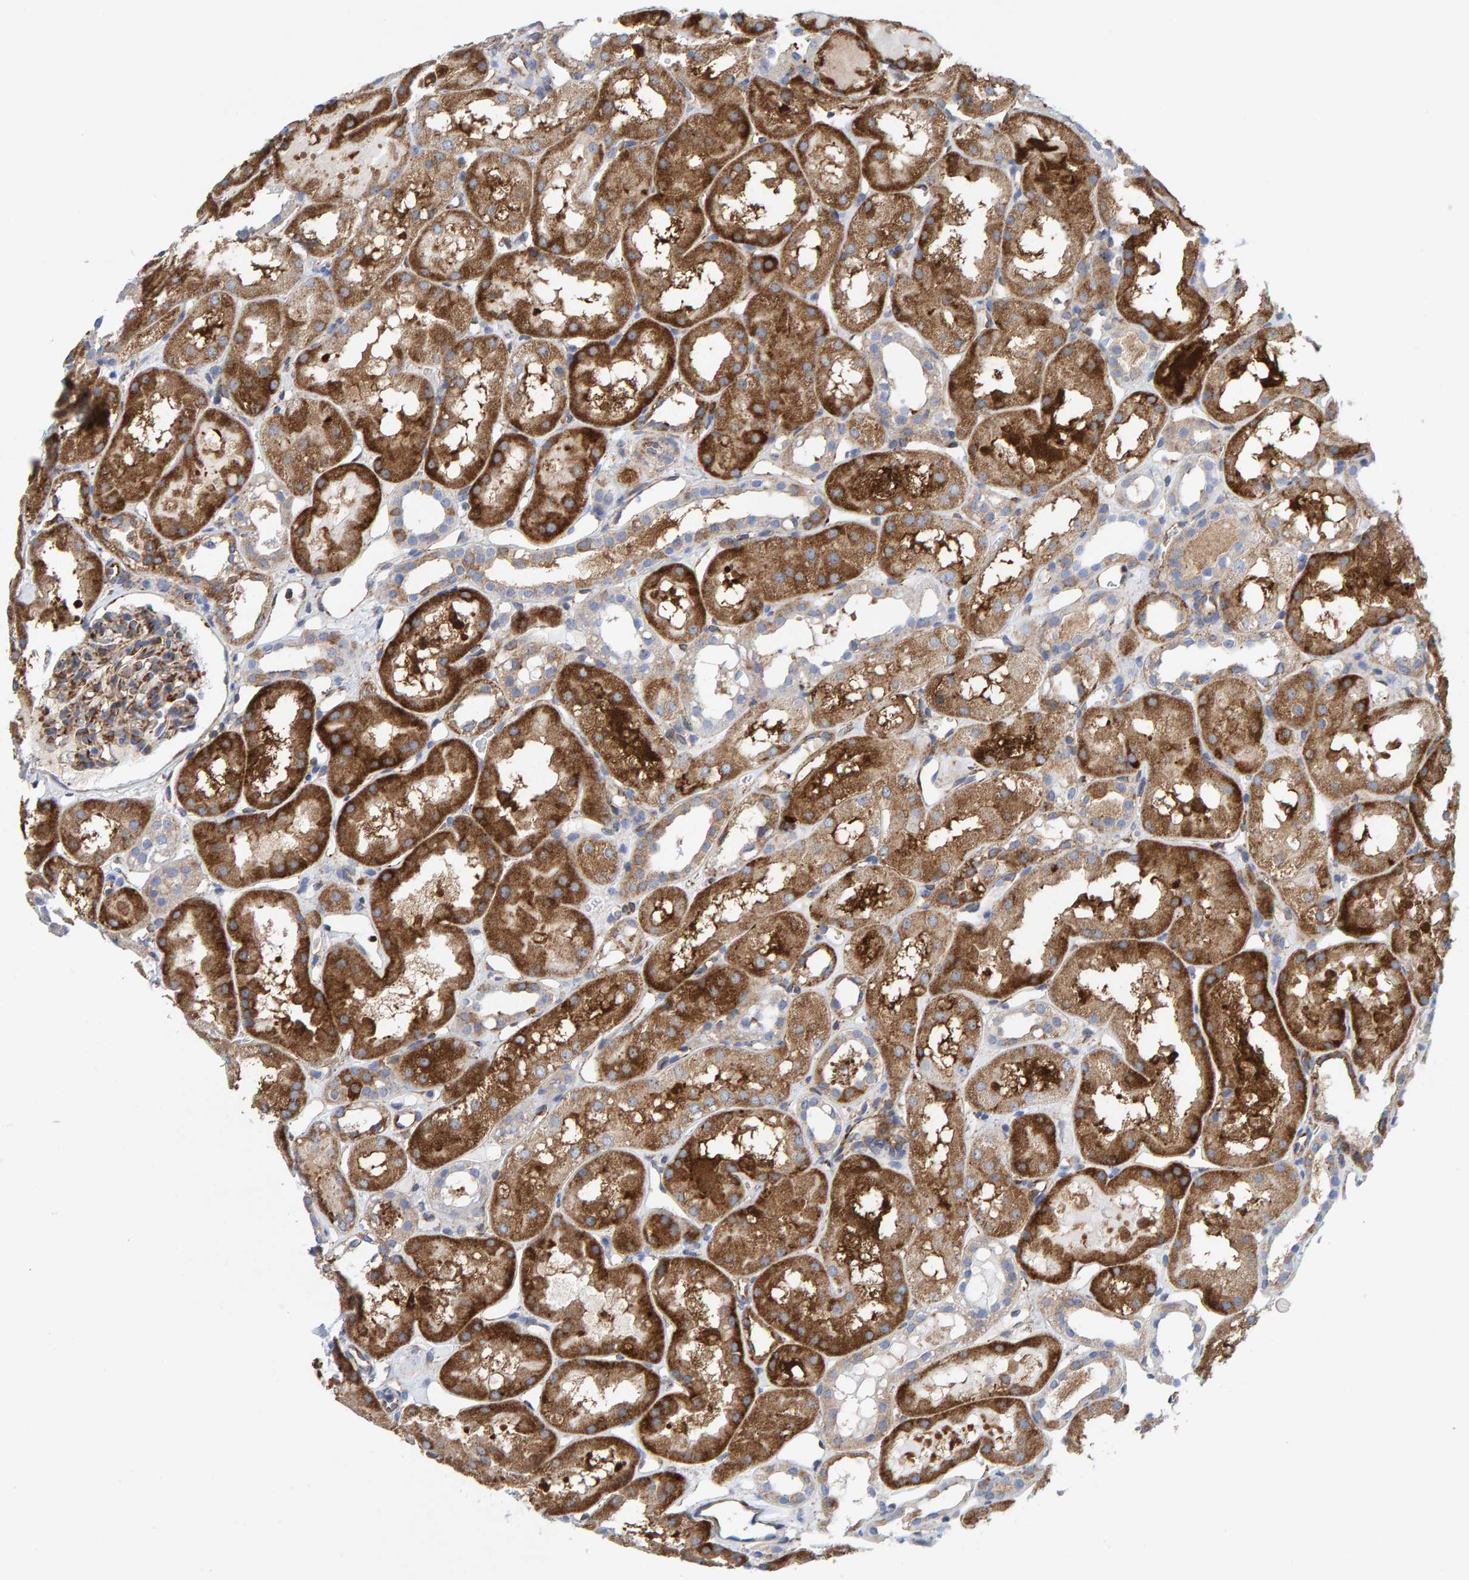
{"staining": {"intensity": "moderate", "quantity": "<25%", "location": "cytoplasmic/membranous"}, "tissue": "kidney", "cell_type": "Cells in glomeruli", "image_type": "normal", "snomed": [{"axis": "morphology", "description": "Normal tissue, NOS"}, {"axis": "topography", "description": "Kidney"}, {"axis": "topography", "description": "Urinary bladder"}], "caption": "Immunohistochemistry (IHC) of benign kidney displays low levels of moderate cytoplasmic/membranous expression in approximately <25% of cells in glomeruli.", "gene": "MVP", "patient": {"sex": "male", "age": 16}}